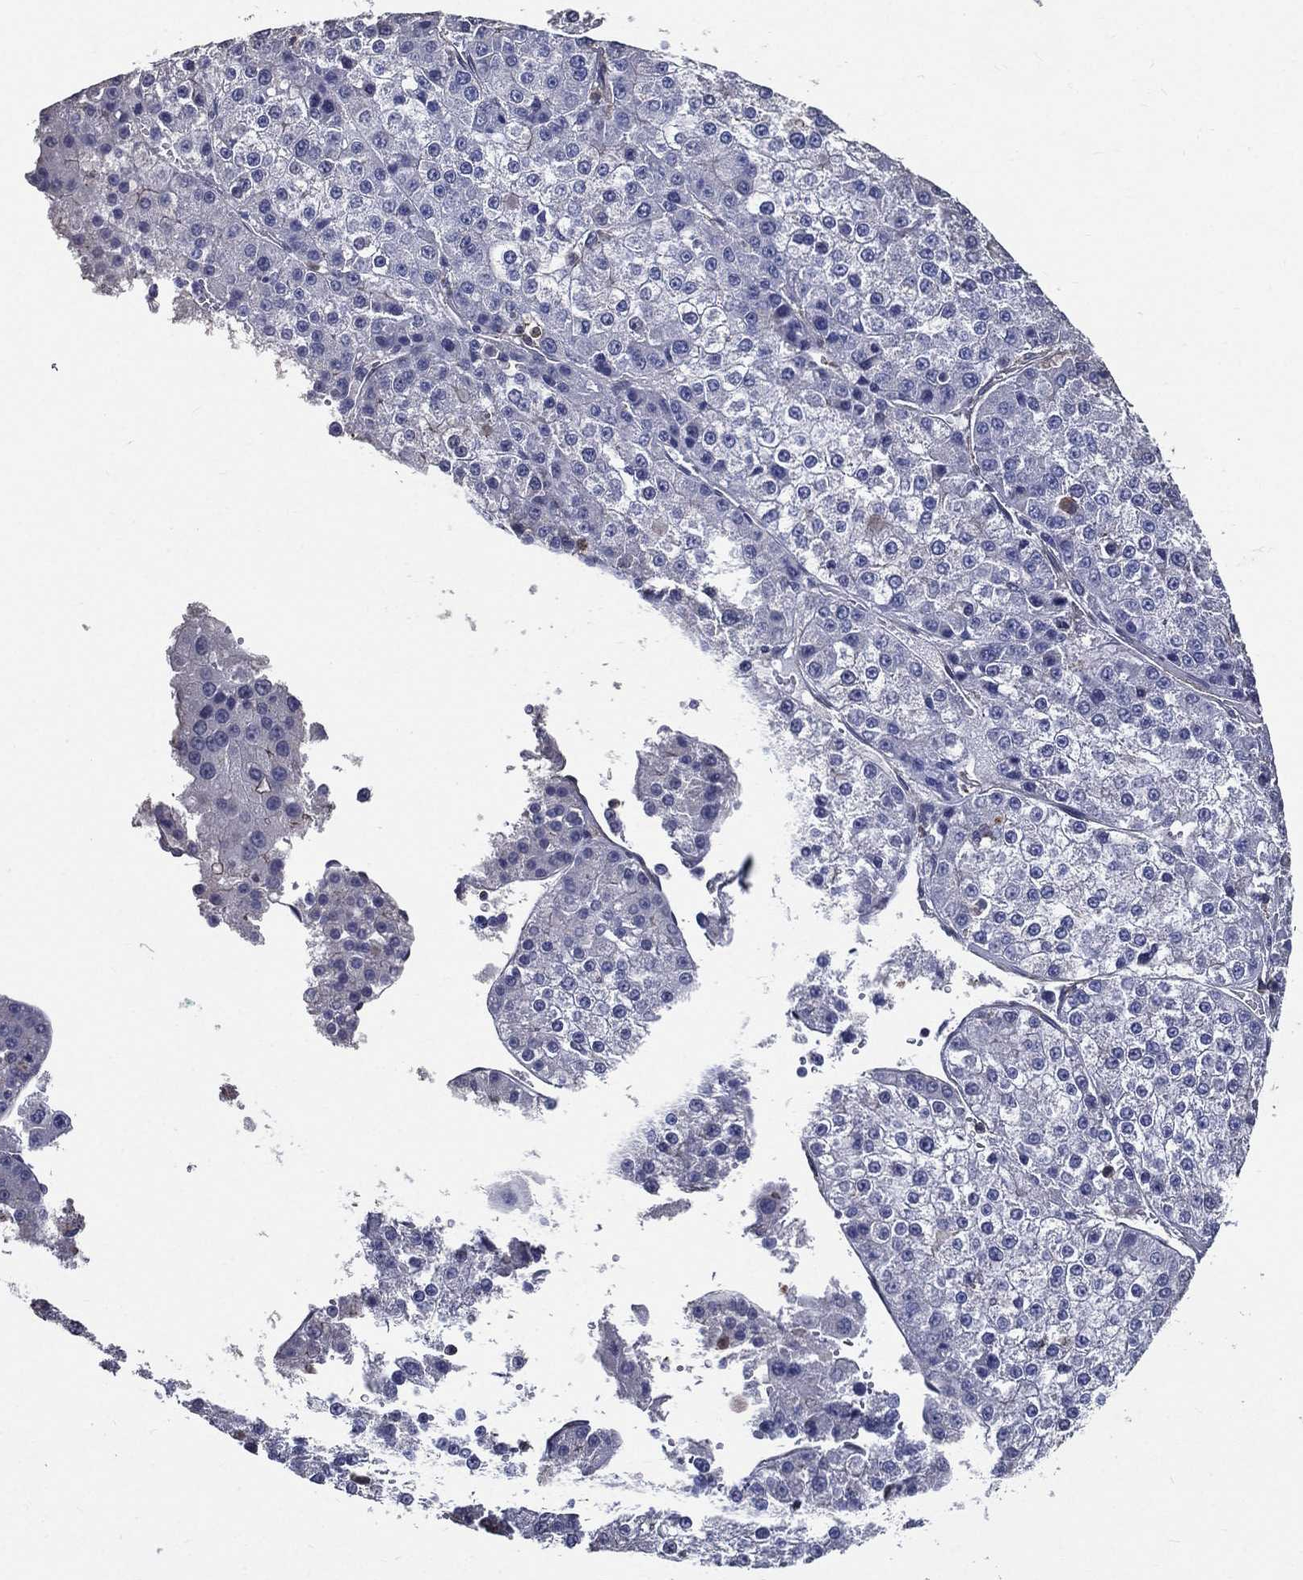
{"staining": {"intensity": "negative", "quantity": "none", "location": "none"}, "tissue": "liver cancer", "cell_type": "Tumor cells", "image_type": "cancer", "snomed": [{"axis": "morphology", "description": "Carcinoma, Hepatocellular, NOS"}, {"axis": "topography", "description": "Liver"}], "caption": "A photomicrograph of hepatocellular carcinoma (liver) stained for a protein displays no brown staining in tumor cells.", "gene": "SERPINB2", "patient": {"sex": "female", "age": 73}}